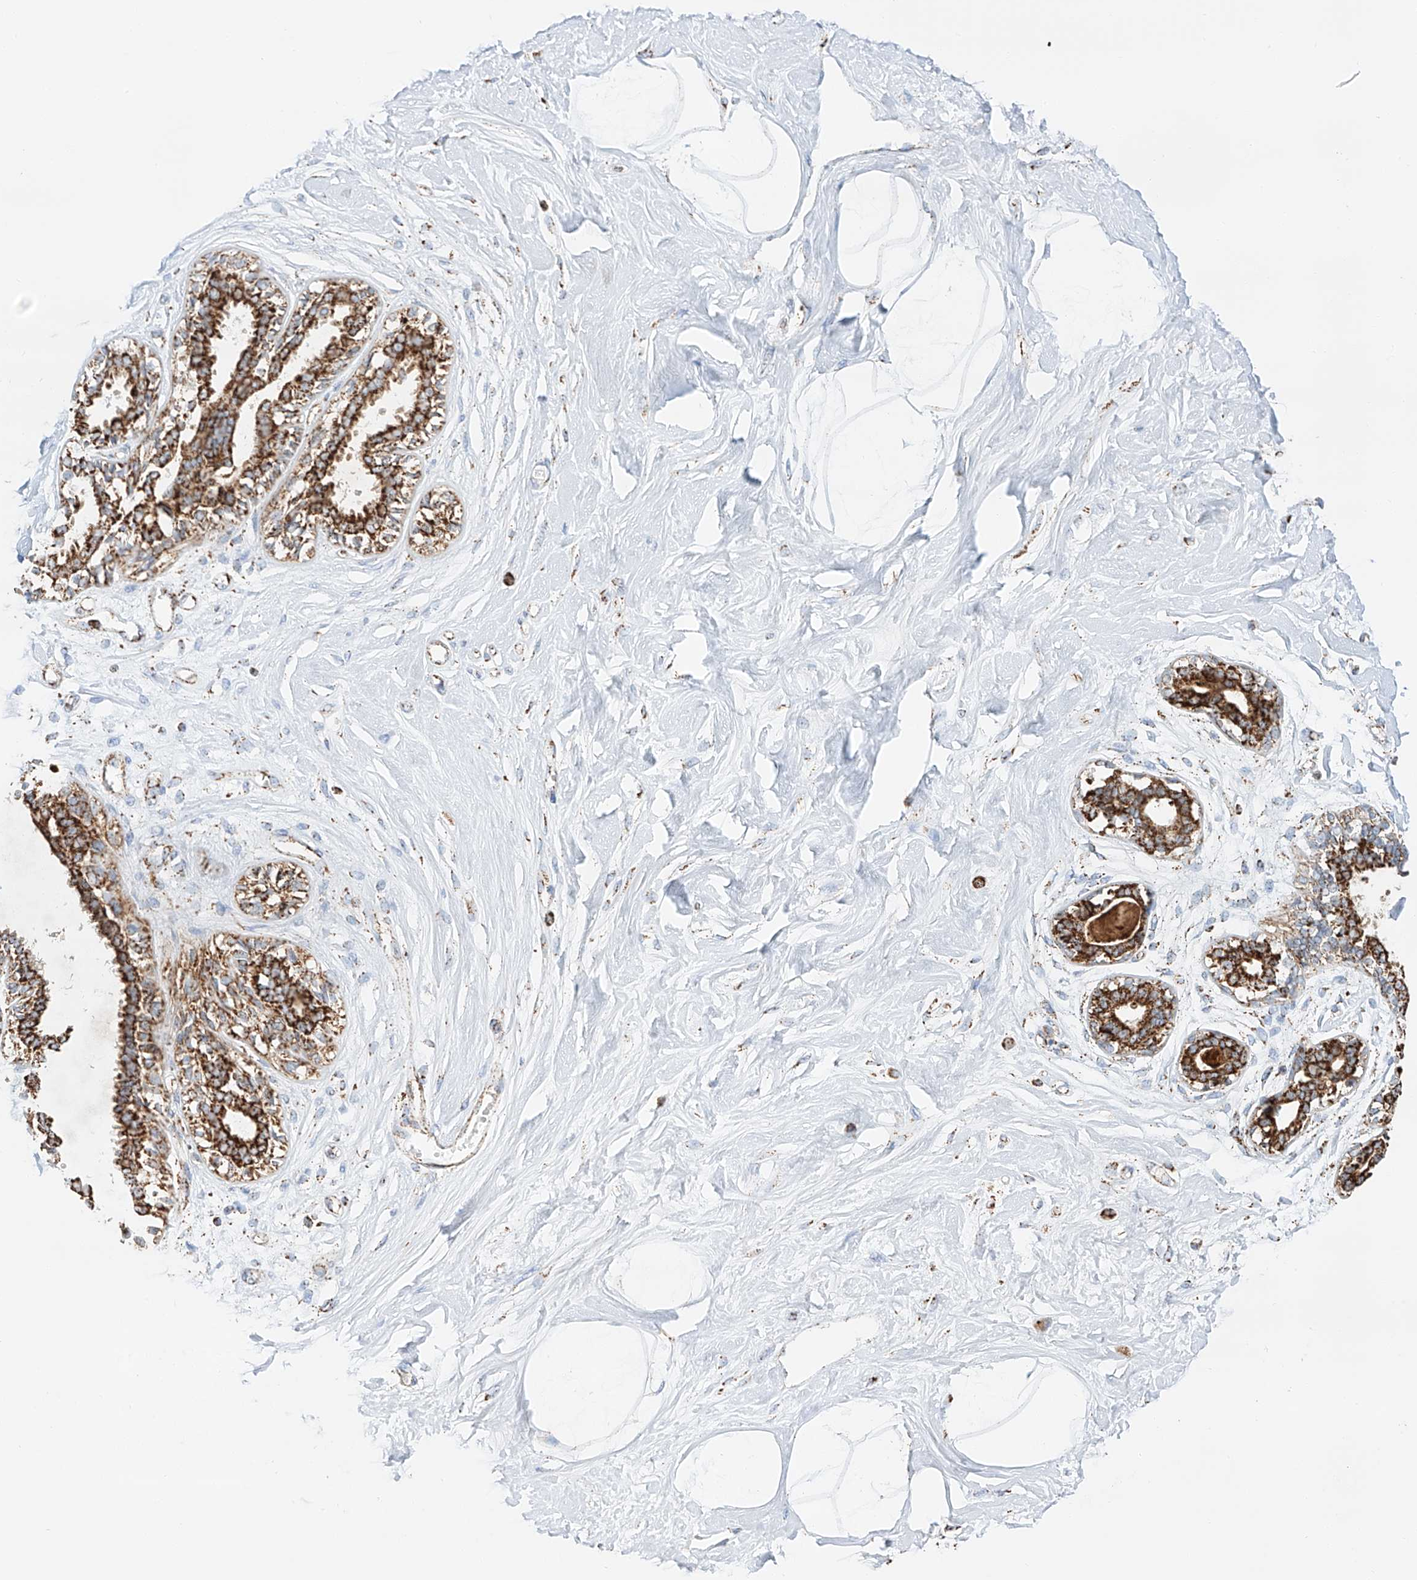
{"staining": {"intensity": "negative", "quantity": "none", "location": "none"}, "tissue": "breast", "cell_type": "Adipocytes", "image_type": "normal", "snomed": [{"axis": "morphology", "description": "Normal tissue, NOS"}, {"axis": "topography", "description": "Breast"}], "caption": "There is no significant expression in adipocytes of breast. The staining was performed using DAB (3,3'-diaminobenzidine) to visualize the protein expression in brown, while the nuclei were stained in blue with hematoxylin (Magnification: 20x).", "gene": "TTC27", "patient": {"sex": "female", "age": 45}}